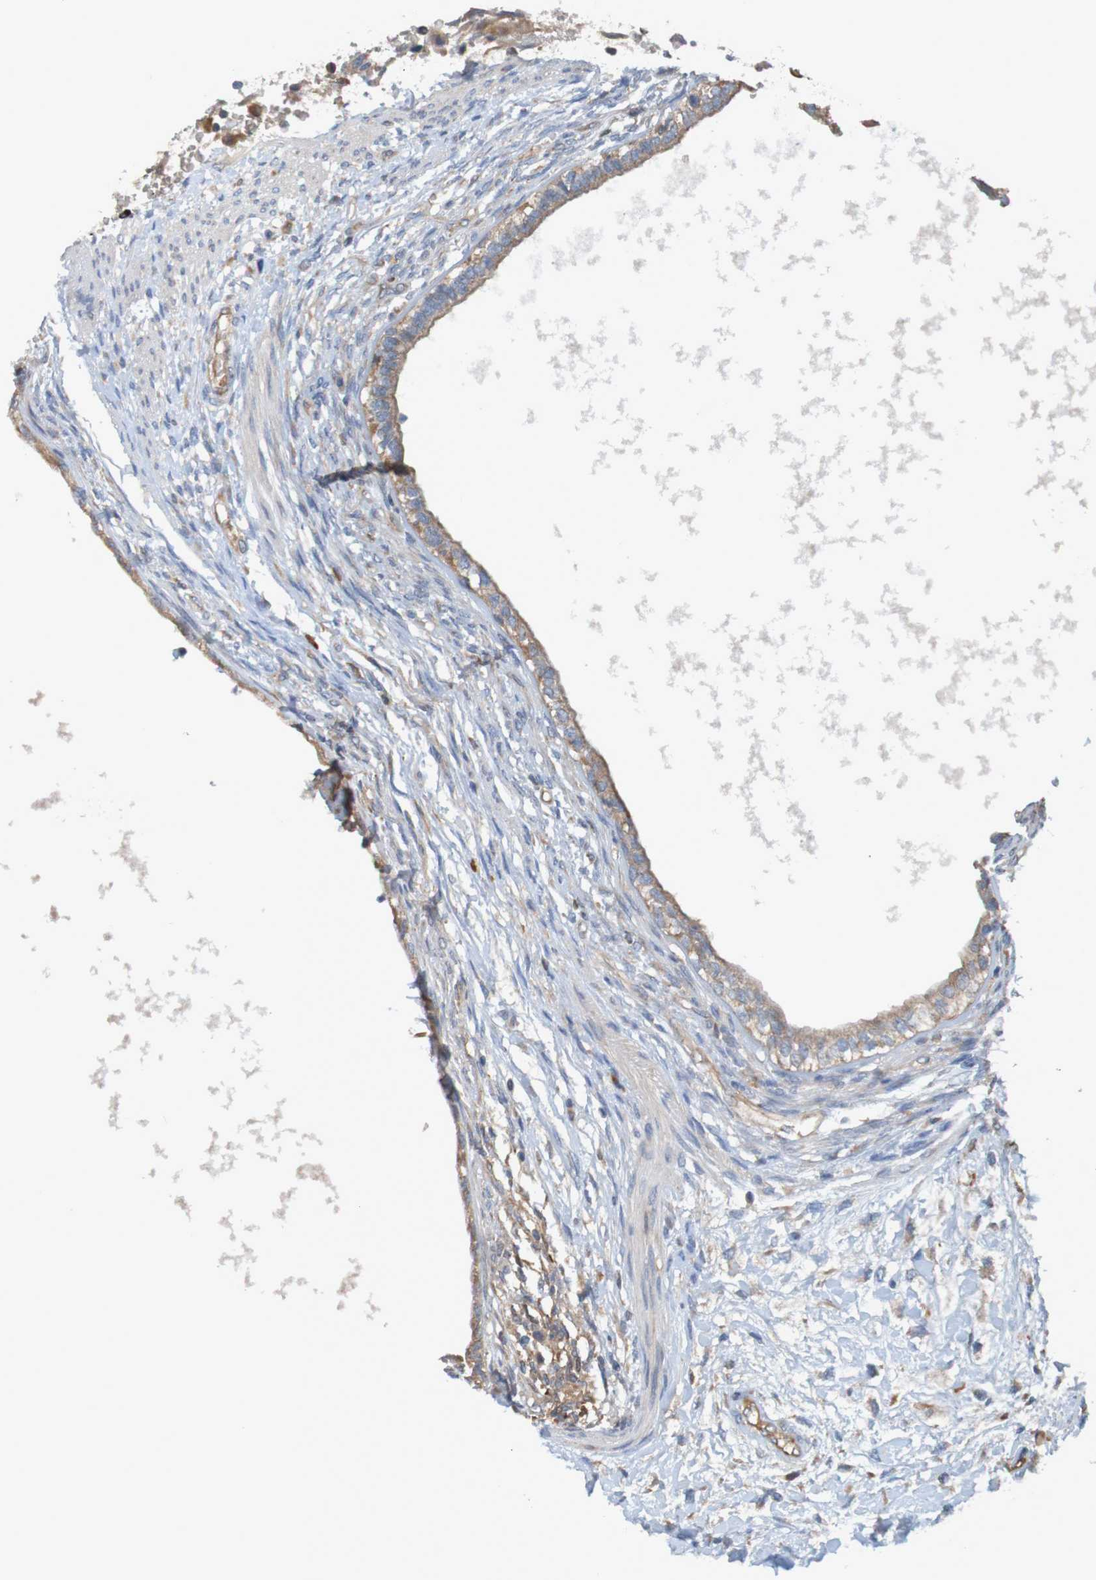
{"staining": {"intensity": "moderate", "quantity": ">75%", "location": "cytoplasmic/membranous"}, "tissue": "testis cancer", "cell_type": "Tumor cells", "image_type": "cancer", "snomed": [{"axis": "morphology", "description": "Carcinoma, Embryonal, NOS"}, {"axis": "topography", "description": "Testis"}], "caption": "DAB immunohistochemical staining of testis cancer demonstrates moderate cytoplasmic/membranous protein staining in about >75% of tumor cells. The staining is performed using DAB brown chromogen to label protein expression. The nuclei are counter-stained blue using hematoxylin.", "gene": "DNAJC4", "patient": {"sex": "male", "age": 26}}